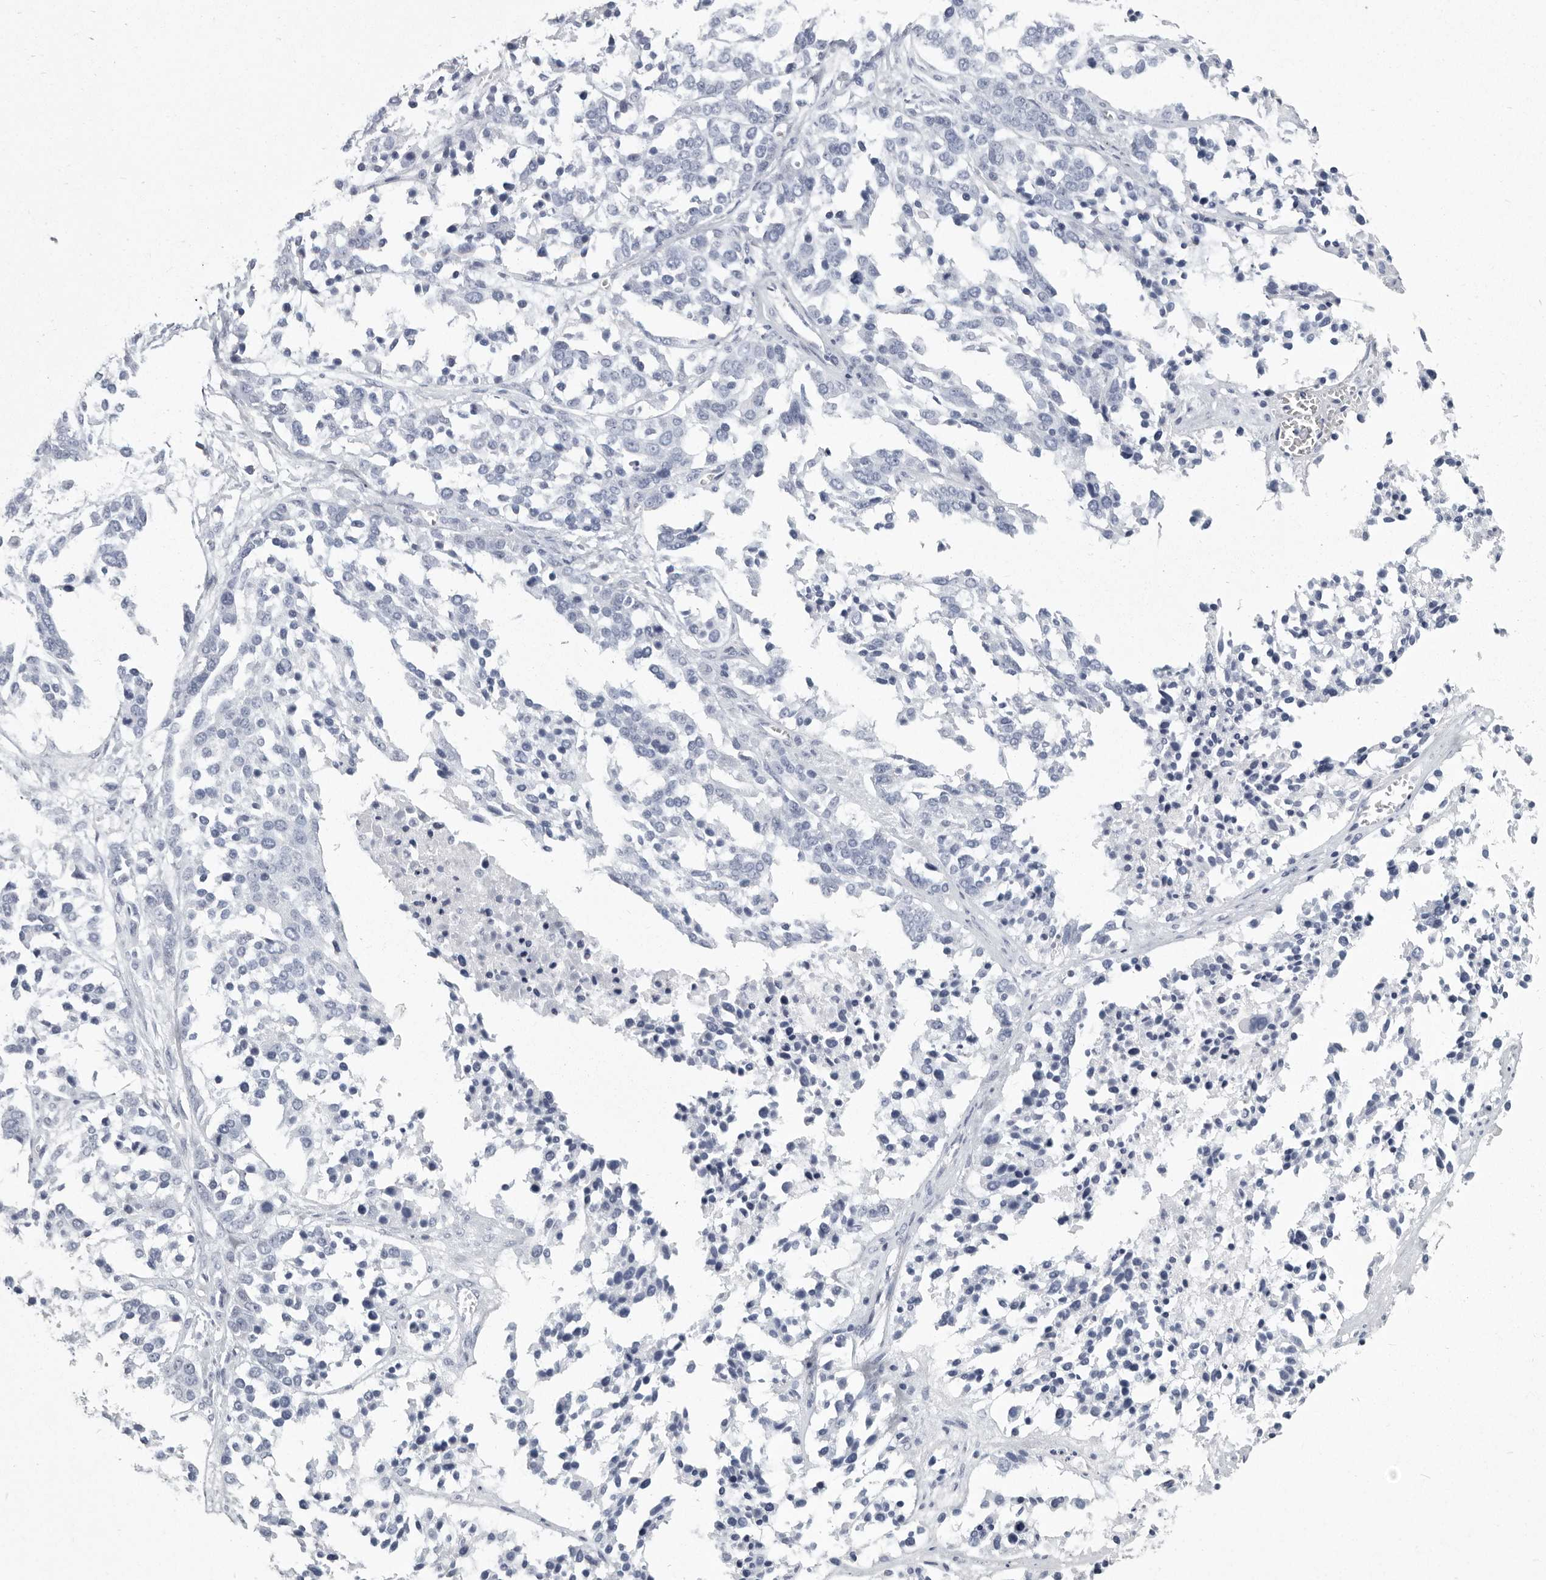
{"staining": {"intensity": "negative", "quantity": "none", "location": "none"}, "tissue": "ovarian cancer", "cell_type": "Tumor cells", "image_type": "cancer", "snomed": [{"axis": "morphology", "description": "Cystadenocarcinoma, serous, NOS"}, {"axis": "topography", "description": "Ovary"}], "caption": "Immunohistochemistry (IHC) of human ovarian serous cystadenocarcinoma reveals no positivity in tumor cells.", "gene": "WRAP73", "patient": {"sex": "female", "age": 44}}